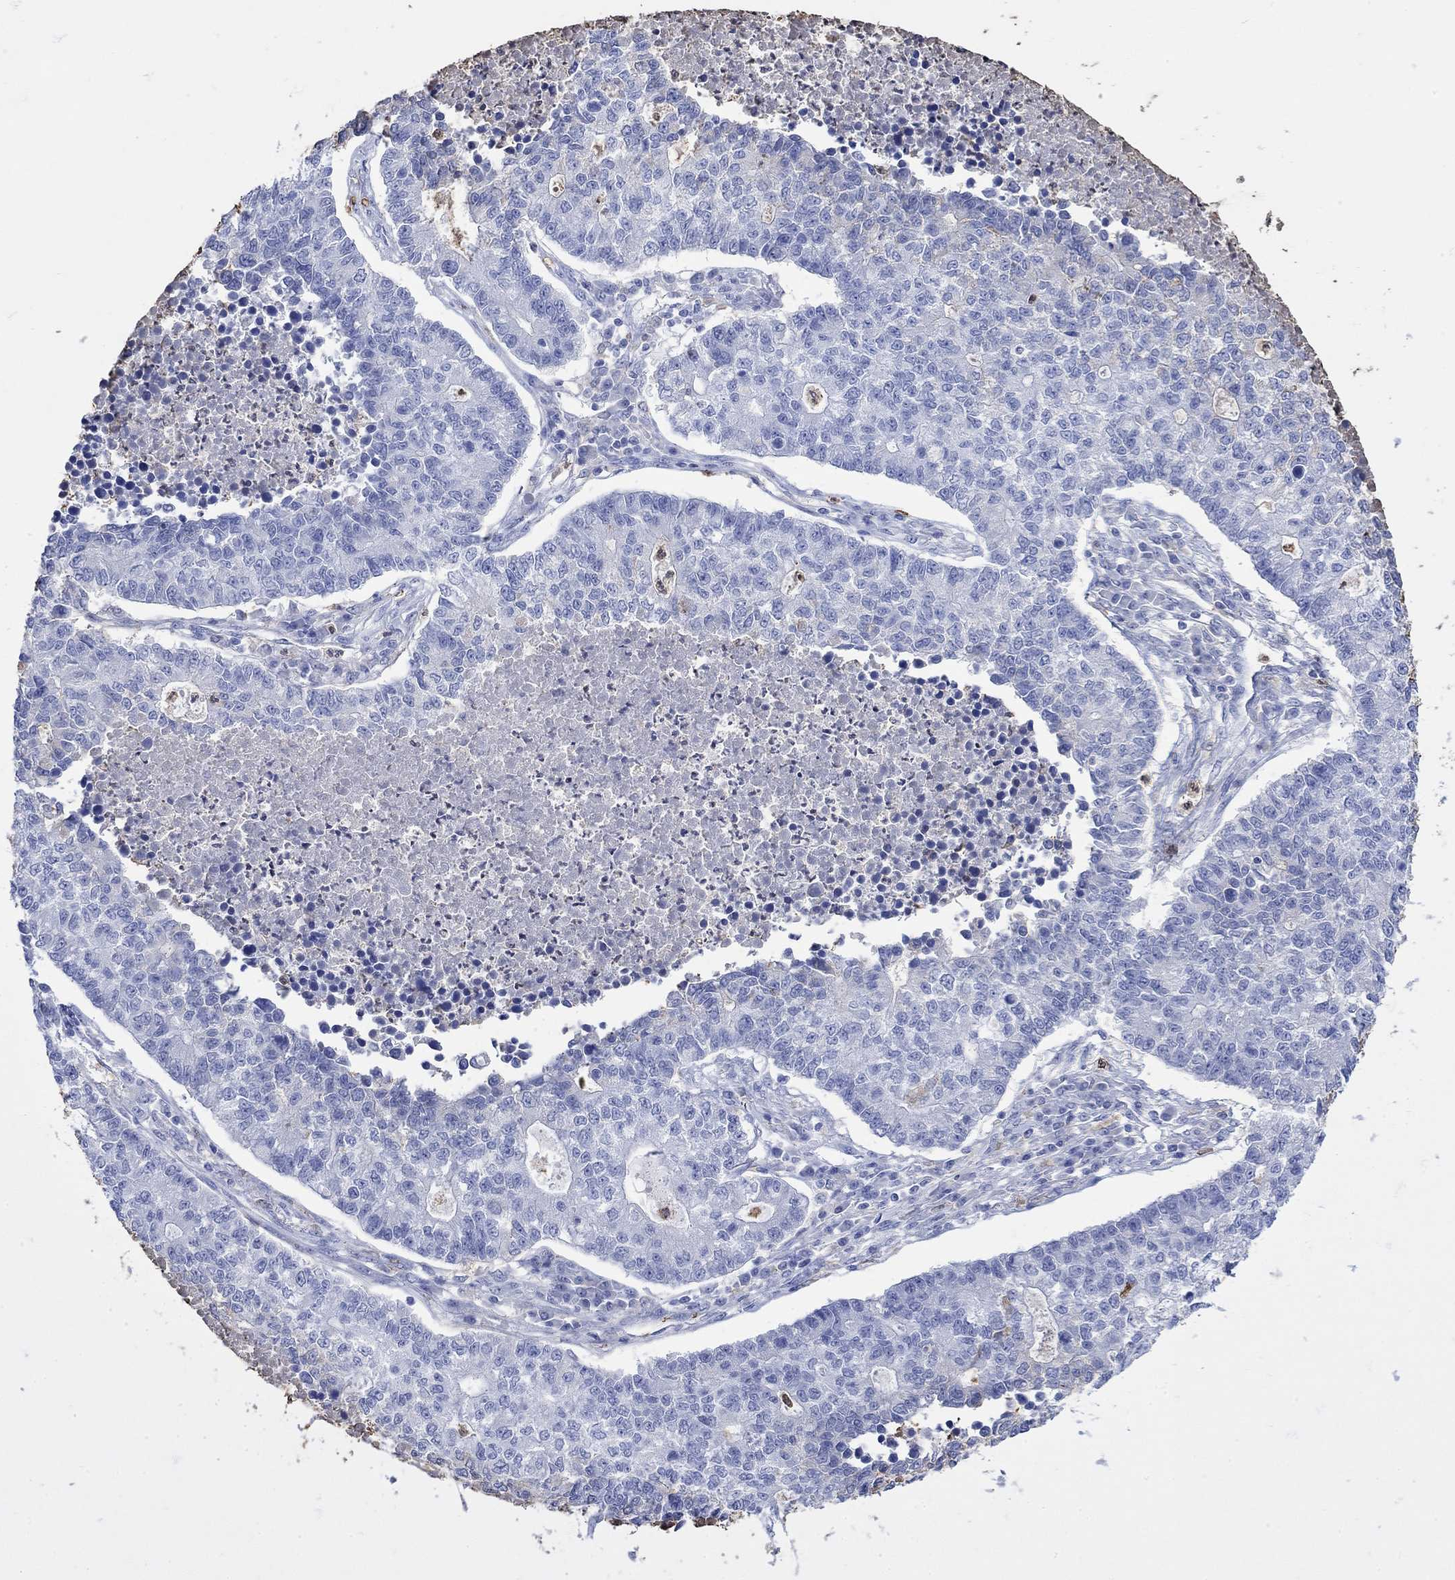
{"staining": {"intensity": "negative", "quantity": "none", "location": "none"}, "tissue": "lung cancer", "cell_type": "Tumor cells", "image_type": "cancer", "snomed": [{"axis": "morphology", "description": "Adenocarcinoma, NOS"}, {"axis": "topography", "description": "Lung"}], "caption": "IHC image of neoplastic tissue: human lung cancer stained with DAB (3,3'-diaminobenzidine) displays no significant protein staining in tumor cells. (Stains: DAB (3,3'-diaminobenzidine) immunohistochemistry (IHC) with hematoxylin counter stain, Microscopy: brightfield microscopy at high magnification).", "gene": "LINGO3", "patient": {"sex": "male", "age": 57}}